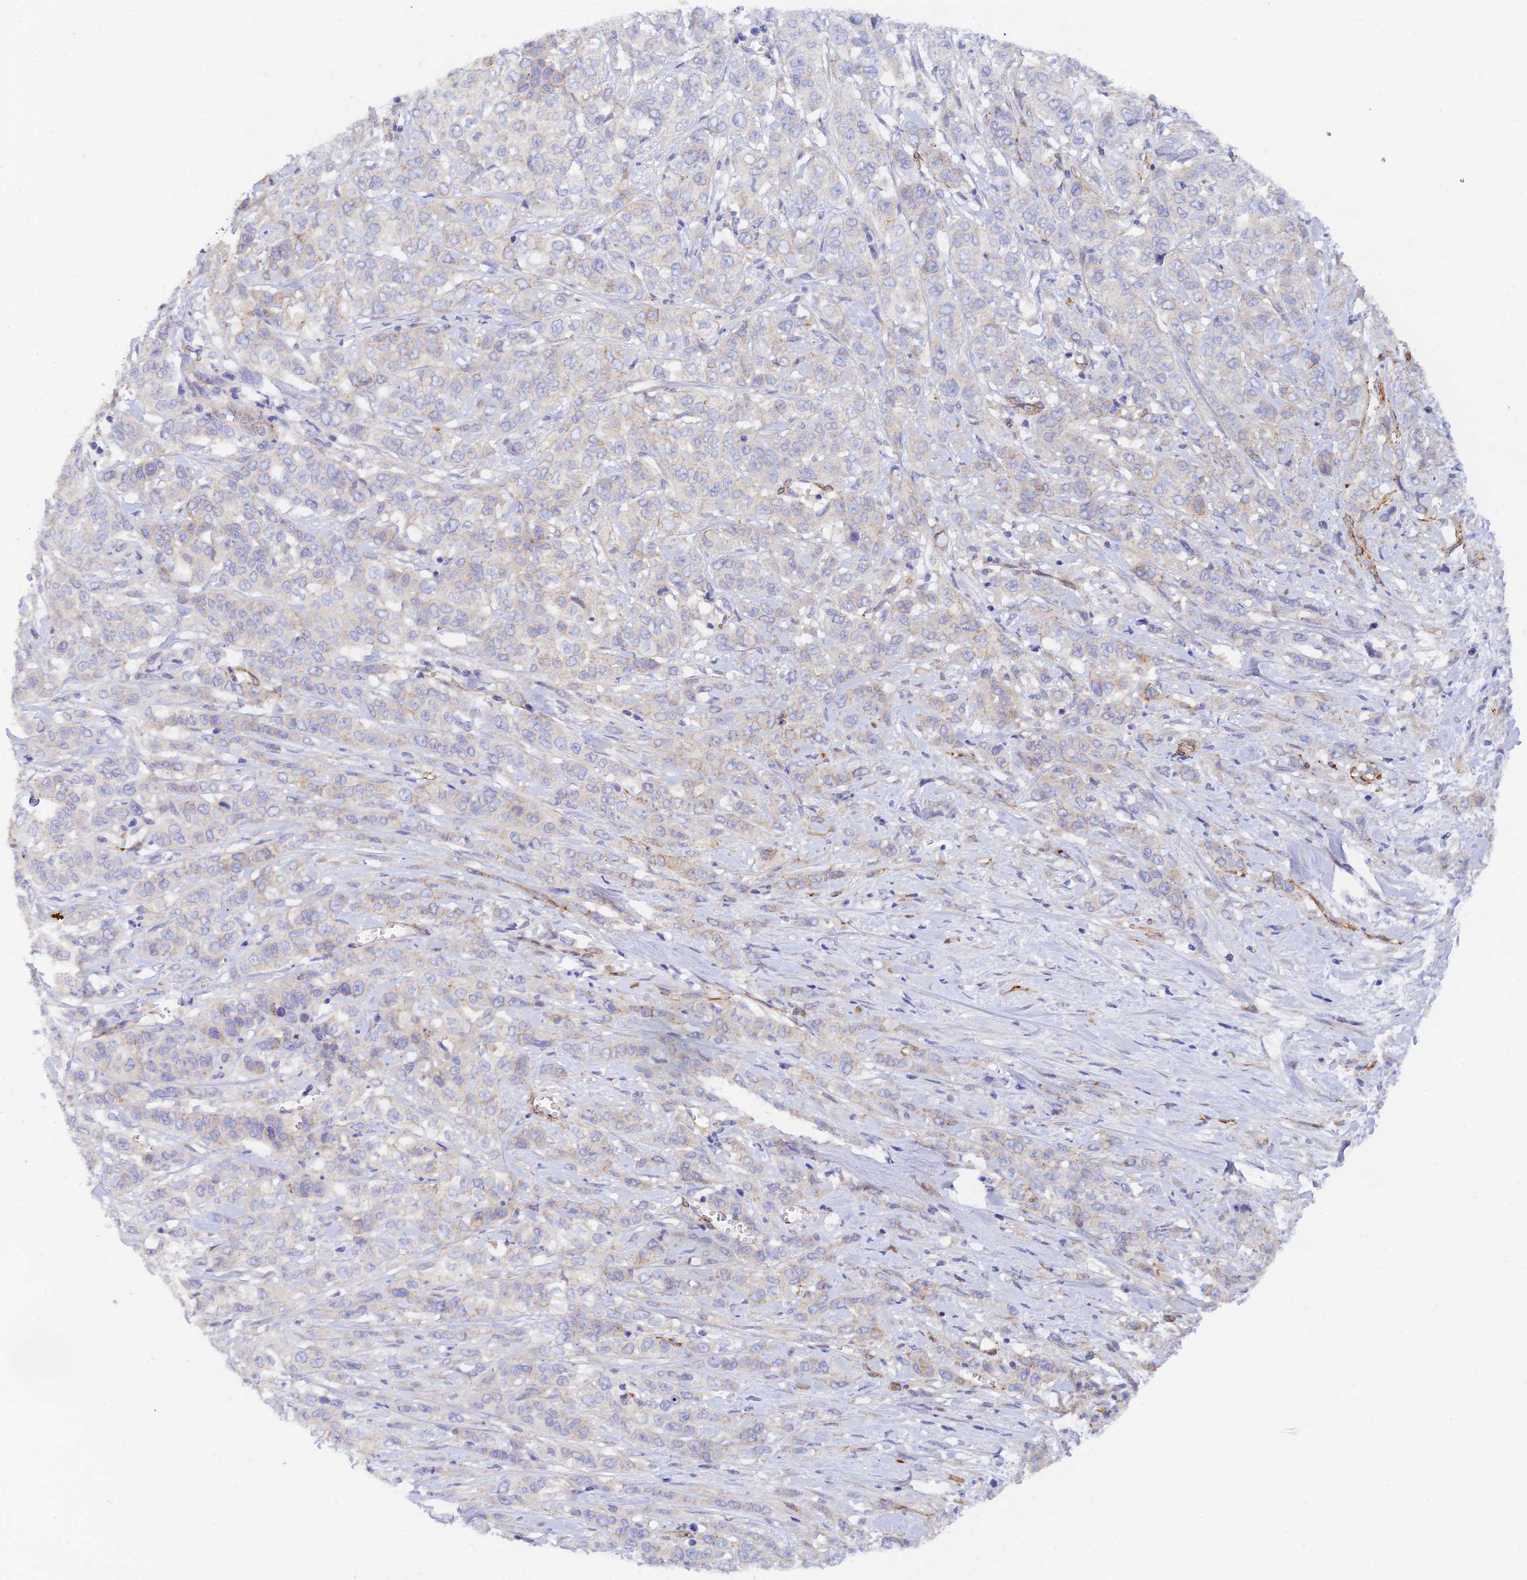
{"staining": {"intensity": "negative", "quantity": "none", "location": "none"}, "tissue": "stomach cancer", "cell_type": "Tumor cells", "image_type": "cancer", "snomed": [{"axis": "morphology", "description": "Adenocarcinoma, NOS"}, {"axis": "topography", "description": "Stomach, upper"}], "caption": "Immunohistochemical staining of human stomach cancer reveals no significant staining in tumor cells.", "gene": "MYO9A", "patient": {"sex": "male", "age": 62}}